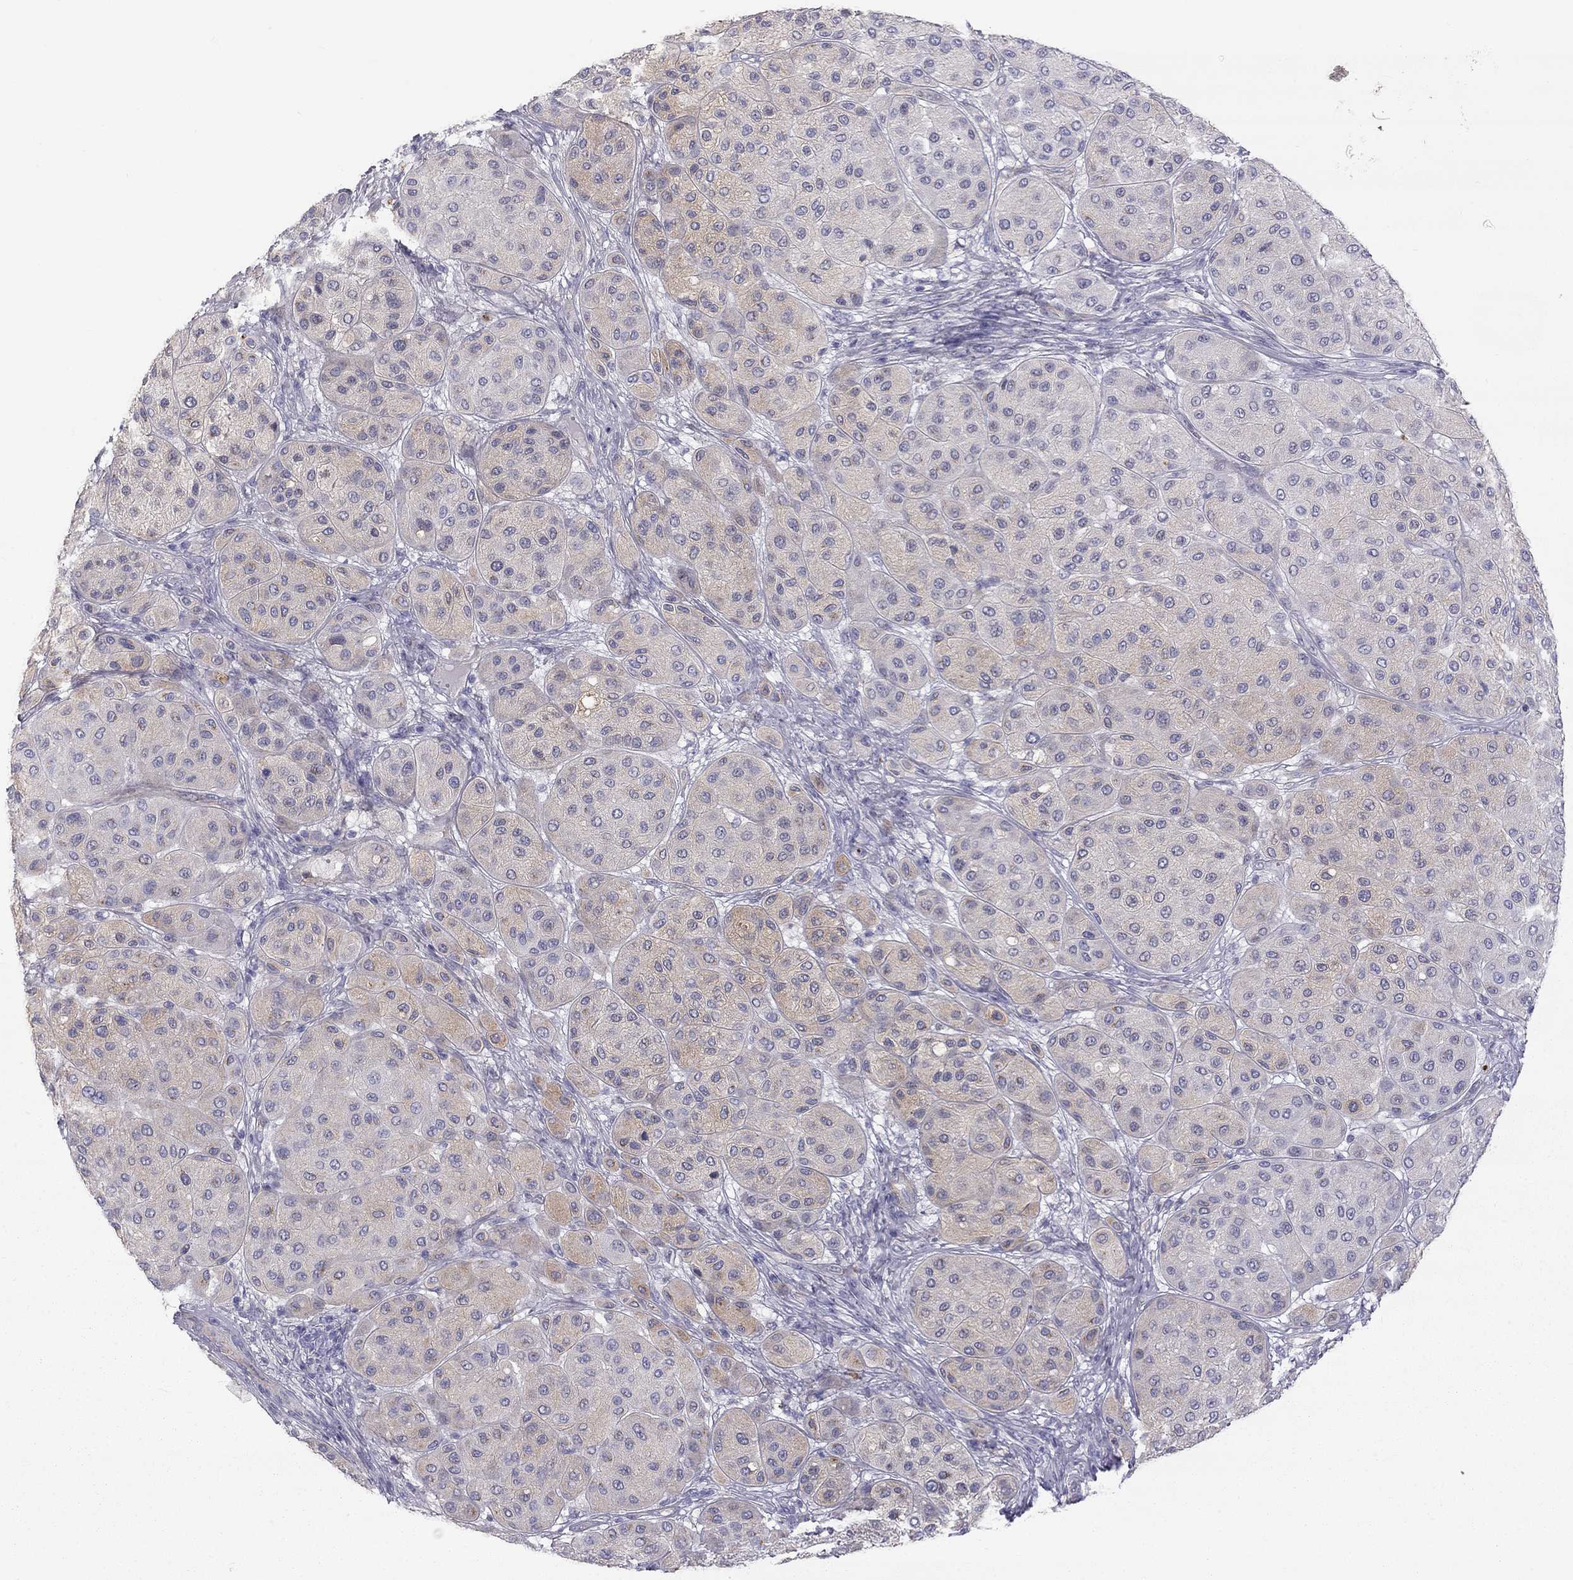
{"staining": {"intensity": "negative", "quantity": "none", "location": "none"}, "tissue": "melanoma", "cell_type": "Tumor cells", "image_type": "cancer", "snomed": [{"axis": "morphology", "description": "Malignant melanoma, Metastatic site"}, {"axis": "topography", "description": "Smooth muscle"}], "caption": "Immunohistochemistry of melanoma demonstrates no staining in tumor cells.", "gene": "TDRD6", "patient": {"sex": "male", "age": 41}}